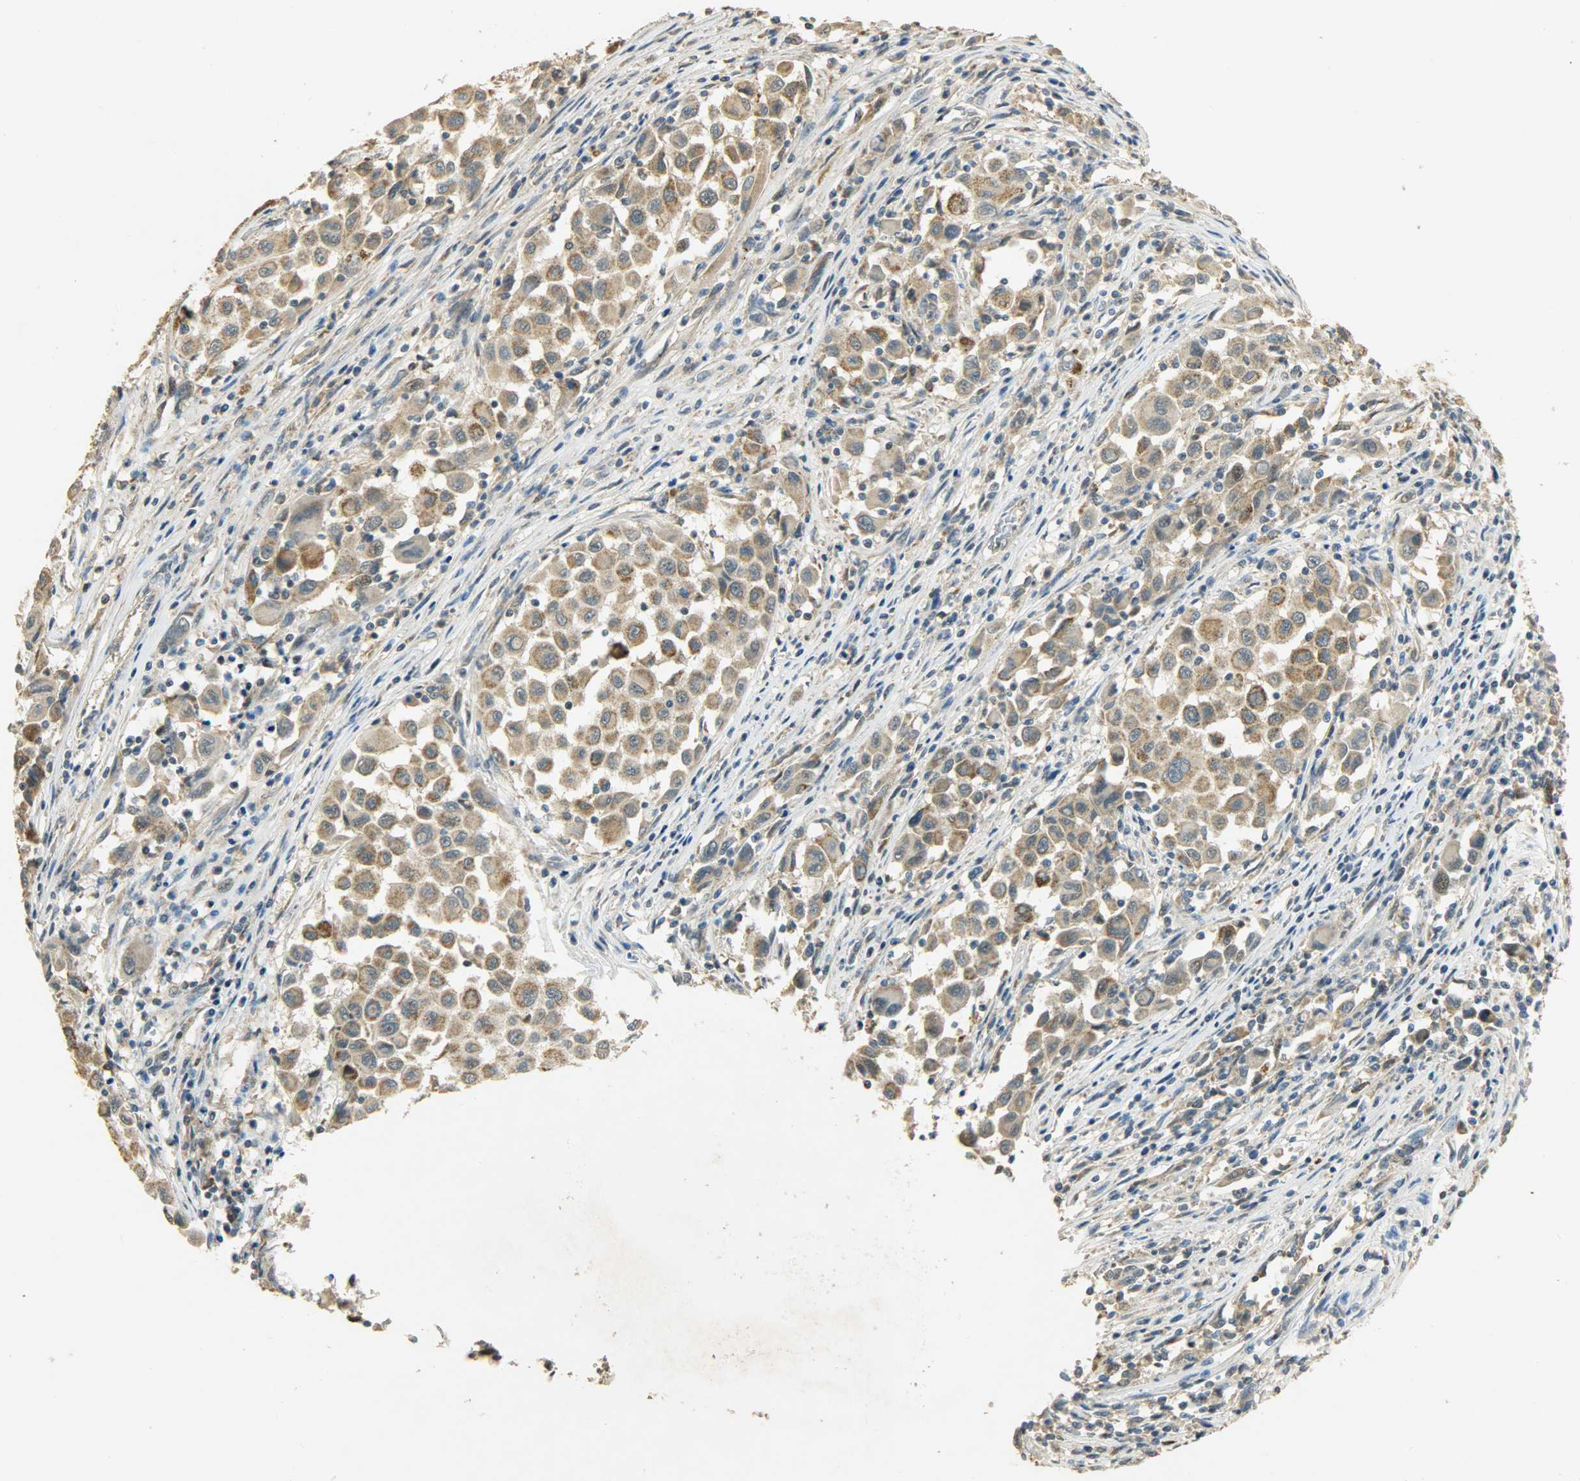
{"staining": {"intensity": "moderate", "quantity": ">75%", "location": "cytoplasmic/membranous"}, "tissue": "melanoma", "cell_type": "Tumor cells", "image_type": "cancer", "snomed": [{"axis": "morphology", "description": "Malignant melanoma, Metastatic site"}, {"axis": "topography", "description": "Lymph node"}], "caption": "Immunohistochemistry (DAB (3,3'-diaminobenzidine)) staining of human melanoma reveals moderate cytoplasmic/membranous protein expression in approximately >75% of tumor cells.", "gene": "HDHD5", "patient": {"sex": "male", "age": 61}}